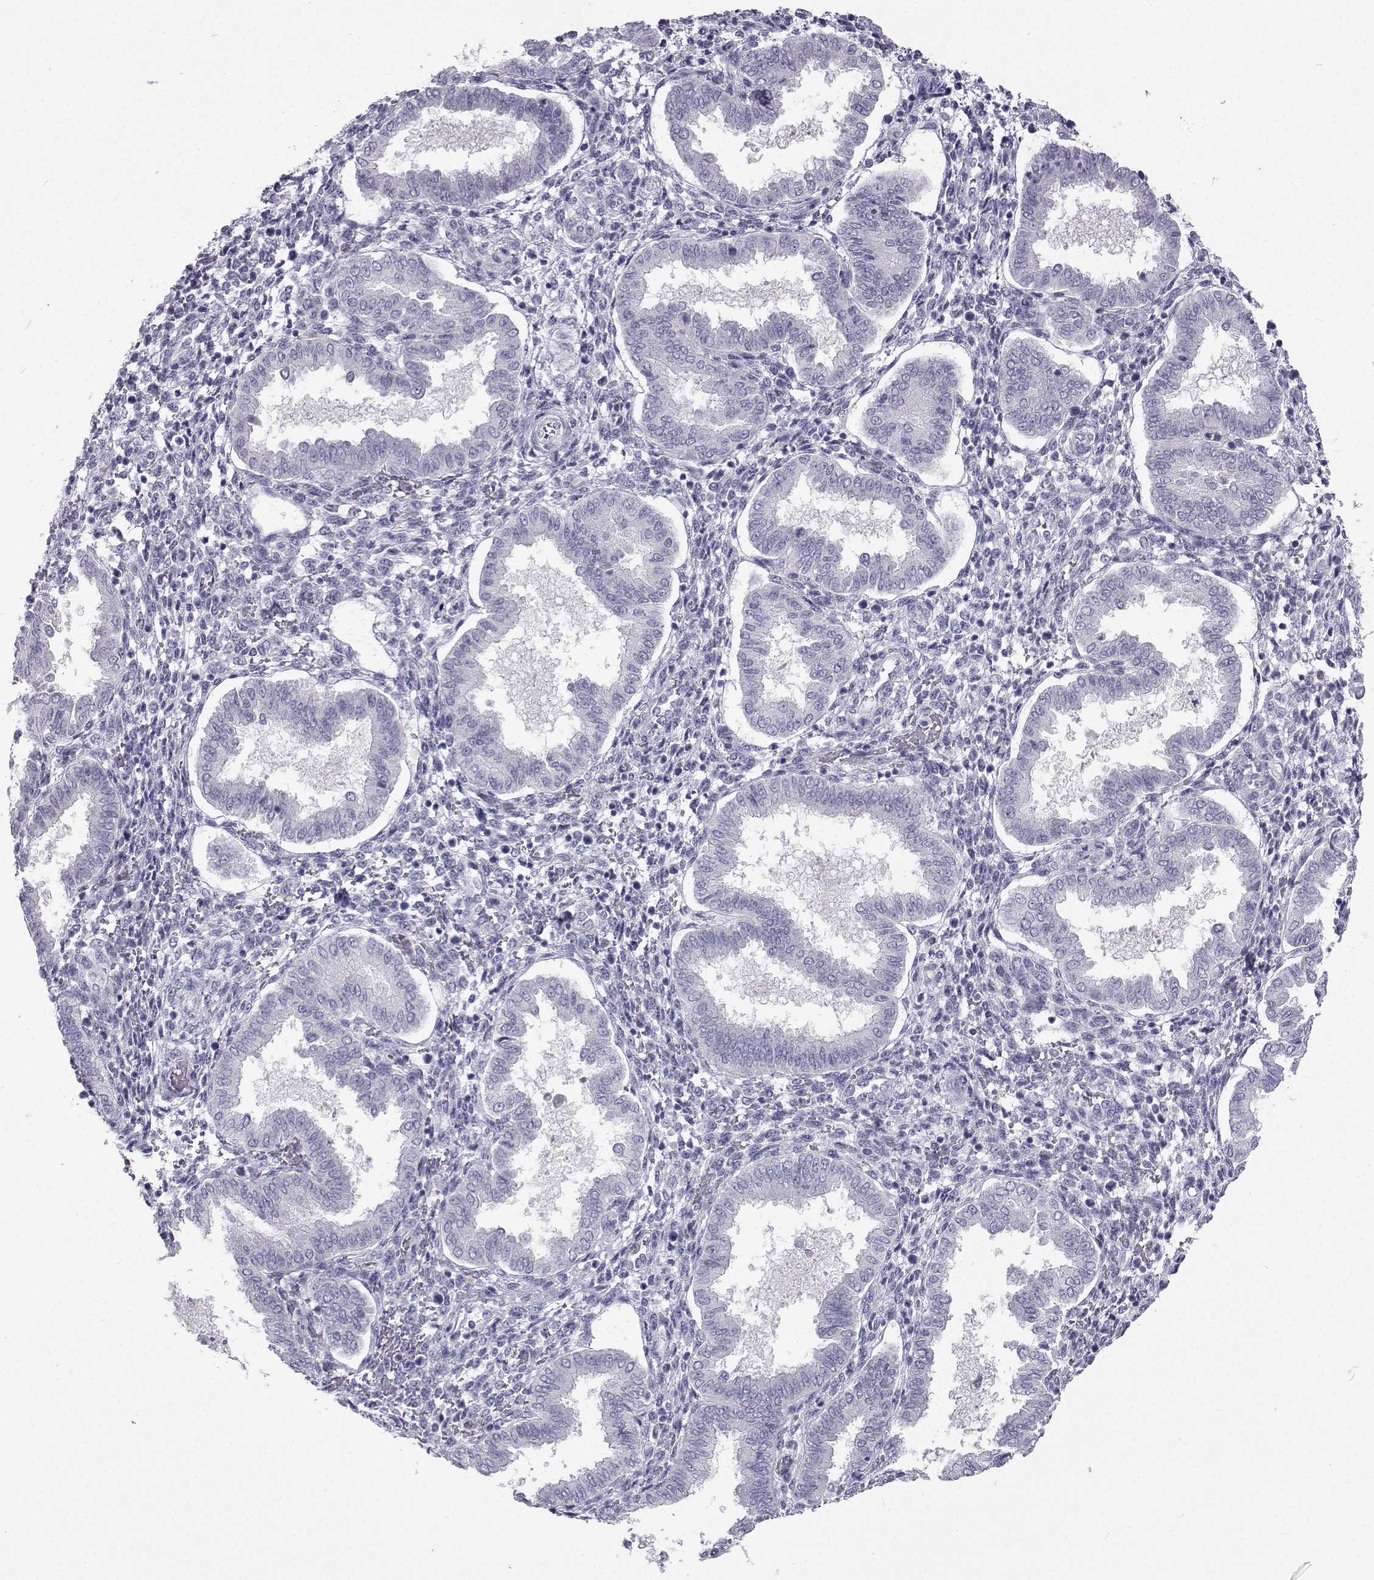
{"staining": {"intensity": "negative", "quantity": "none", "location": "none"}, "tissue": "endometrium", "cell_type": "Cells in endometrial stroma", "image_type": "normal", "snomed": [{"axis": "morphology", "description": "Normal tissue, NOS"}, {"axis": "topography", "description": "Endometrium"}], "caption": "An immunohistochemistry (IHC) photomicrograph of normal endometrium is shown. There is no staining in cells in endometrial stroma of endometrium. (DAB (3,3'-diaminobenzidine) immunohistochemistry, high magnification).", "gene": "GALM", "patient": {"sex": "female", "age": 24}}